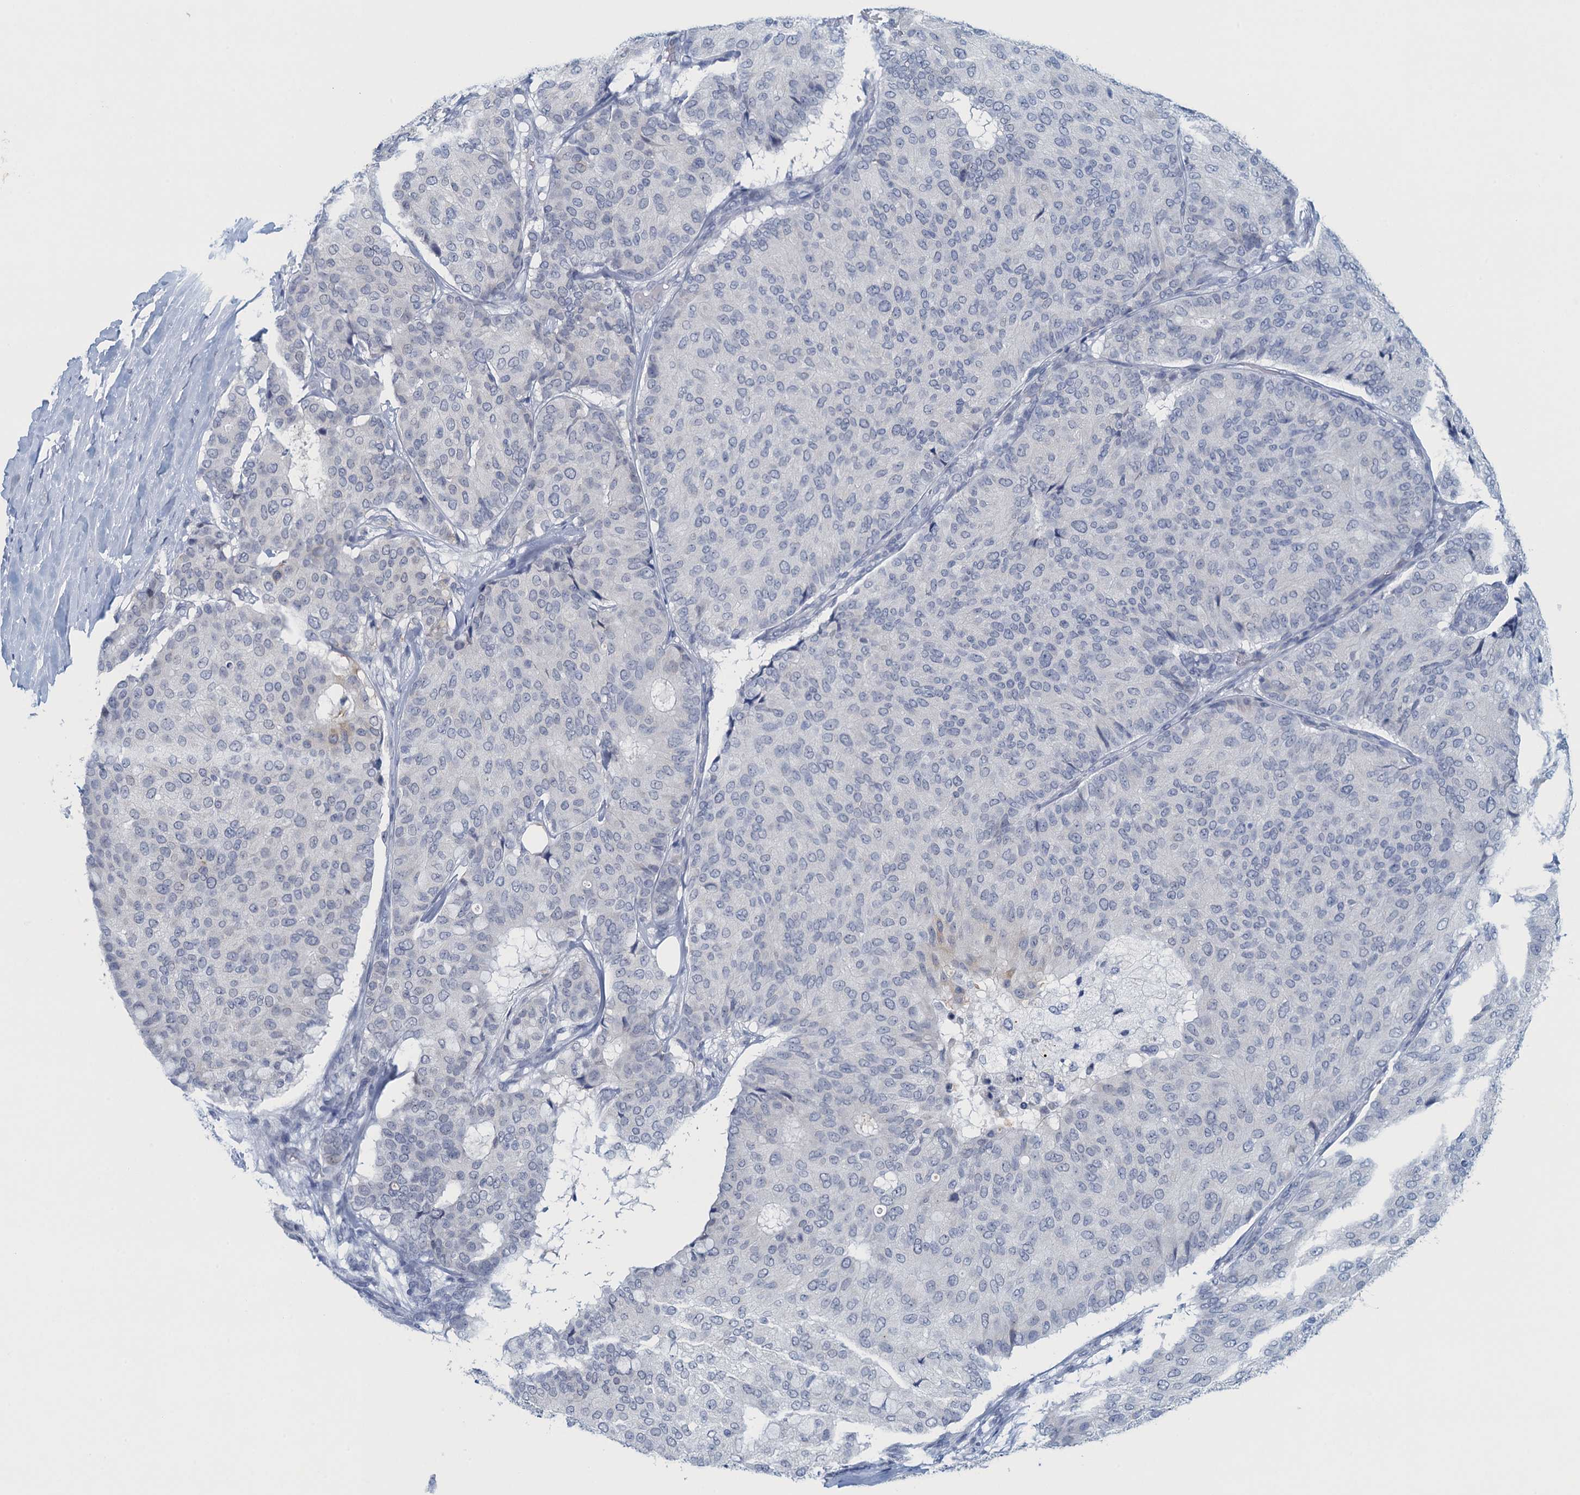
{"staining": {"intensity": "negative", "quantity": "none", "location": "none"}, "tissue": "breast cancer", "cell_type": "Tumor cells", "image_type": "cancer", "snomed": [{"axis": "morphology", "description": "Duct carcinoma"}, {"axis": "topography", "description": "Breast"}], "caption": "Invasive ductal carcinoma (breast) was stained to show a protein in brown. There is no significant expression in tumor cells.", "gene": "ENSG00000131152", "patient": {"sex": "female", "age": 75}}